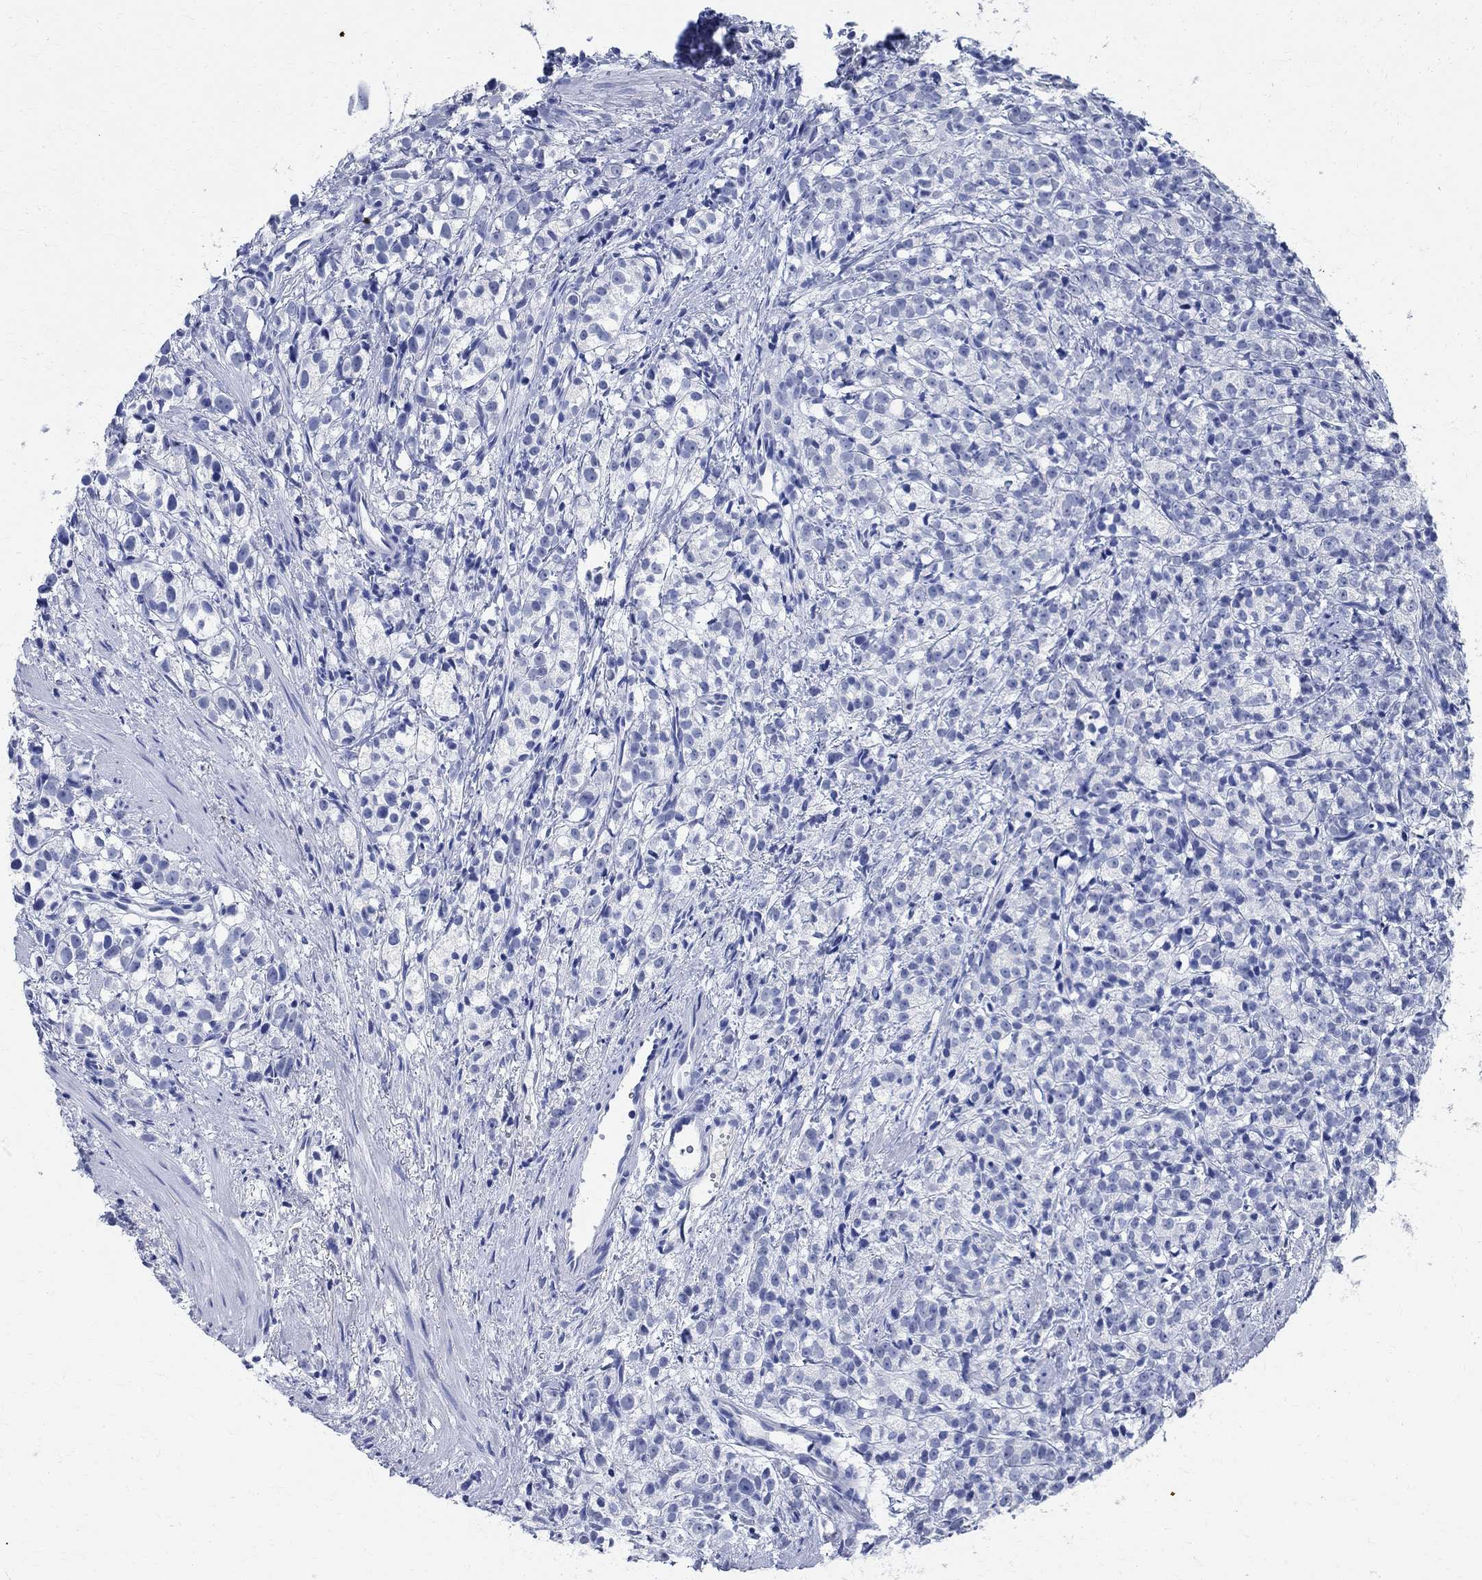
{"staining": {"intensity": "negative", "quantity": "none", "location": "none"}, "tissue": "prostate cancer", "cell_type": "Tumor cells", "image_type": "cancer", "snomed": [{"axis": "morphology", "description": "Adenocarcinoma, High grade"}, {"axis": "topography", "description": "Prostate"}], "caption": "An IHC photomicrograph of high-grade adenocarcinoma (prostate) is shown. There is no staining in tumor cells of high-grade adenocarcinoma (prostate). Brightfield microscopy of immunohistochemistry (IHC) stained with DAB (3,3'-diaminobenzidine) (brown) and hematoxylin (blue), captured at high magnification.", "gene": "TMEM221", "patient": {"sex": "male", "age": 53}}